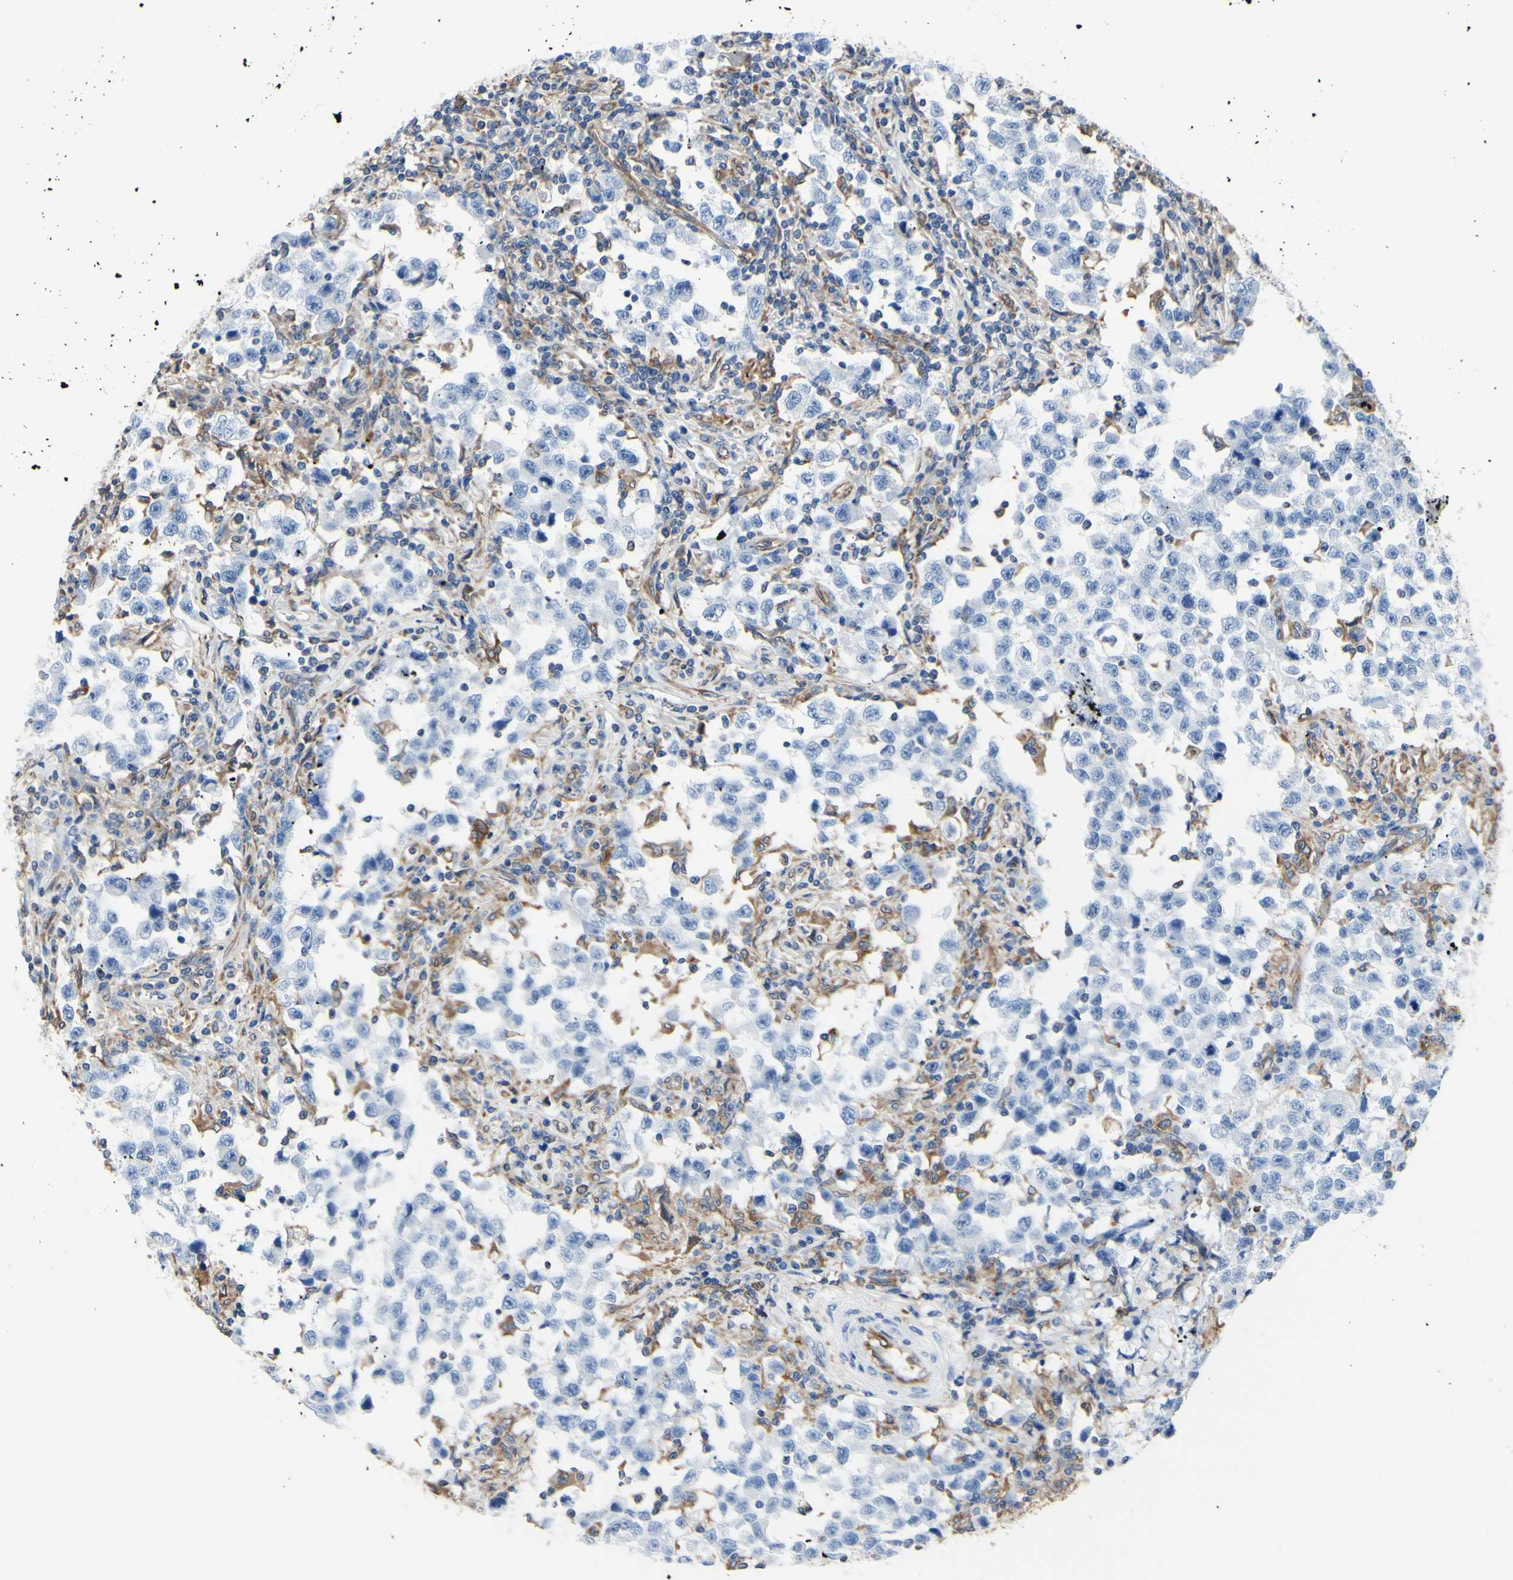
{"staining": {"intensity": "negative", "quantity": "none", "location": "none"}, "tissue": "testis cancer", "cell_type": "Tumor cells", "image_type": "cancer", "snomed": [{"axis": "morphology", "description": "Carcinoma, Embryonal, NOS"}, {"axis": "topography", "description": "Testis"}], "caption": "The histopathology image shows no staining of tumor cells in testis cancer (embryonal carcinoma).", "gene": "MGST2", "patient": {"sex": "male", "age": 21}}